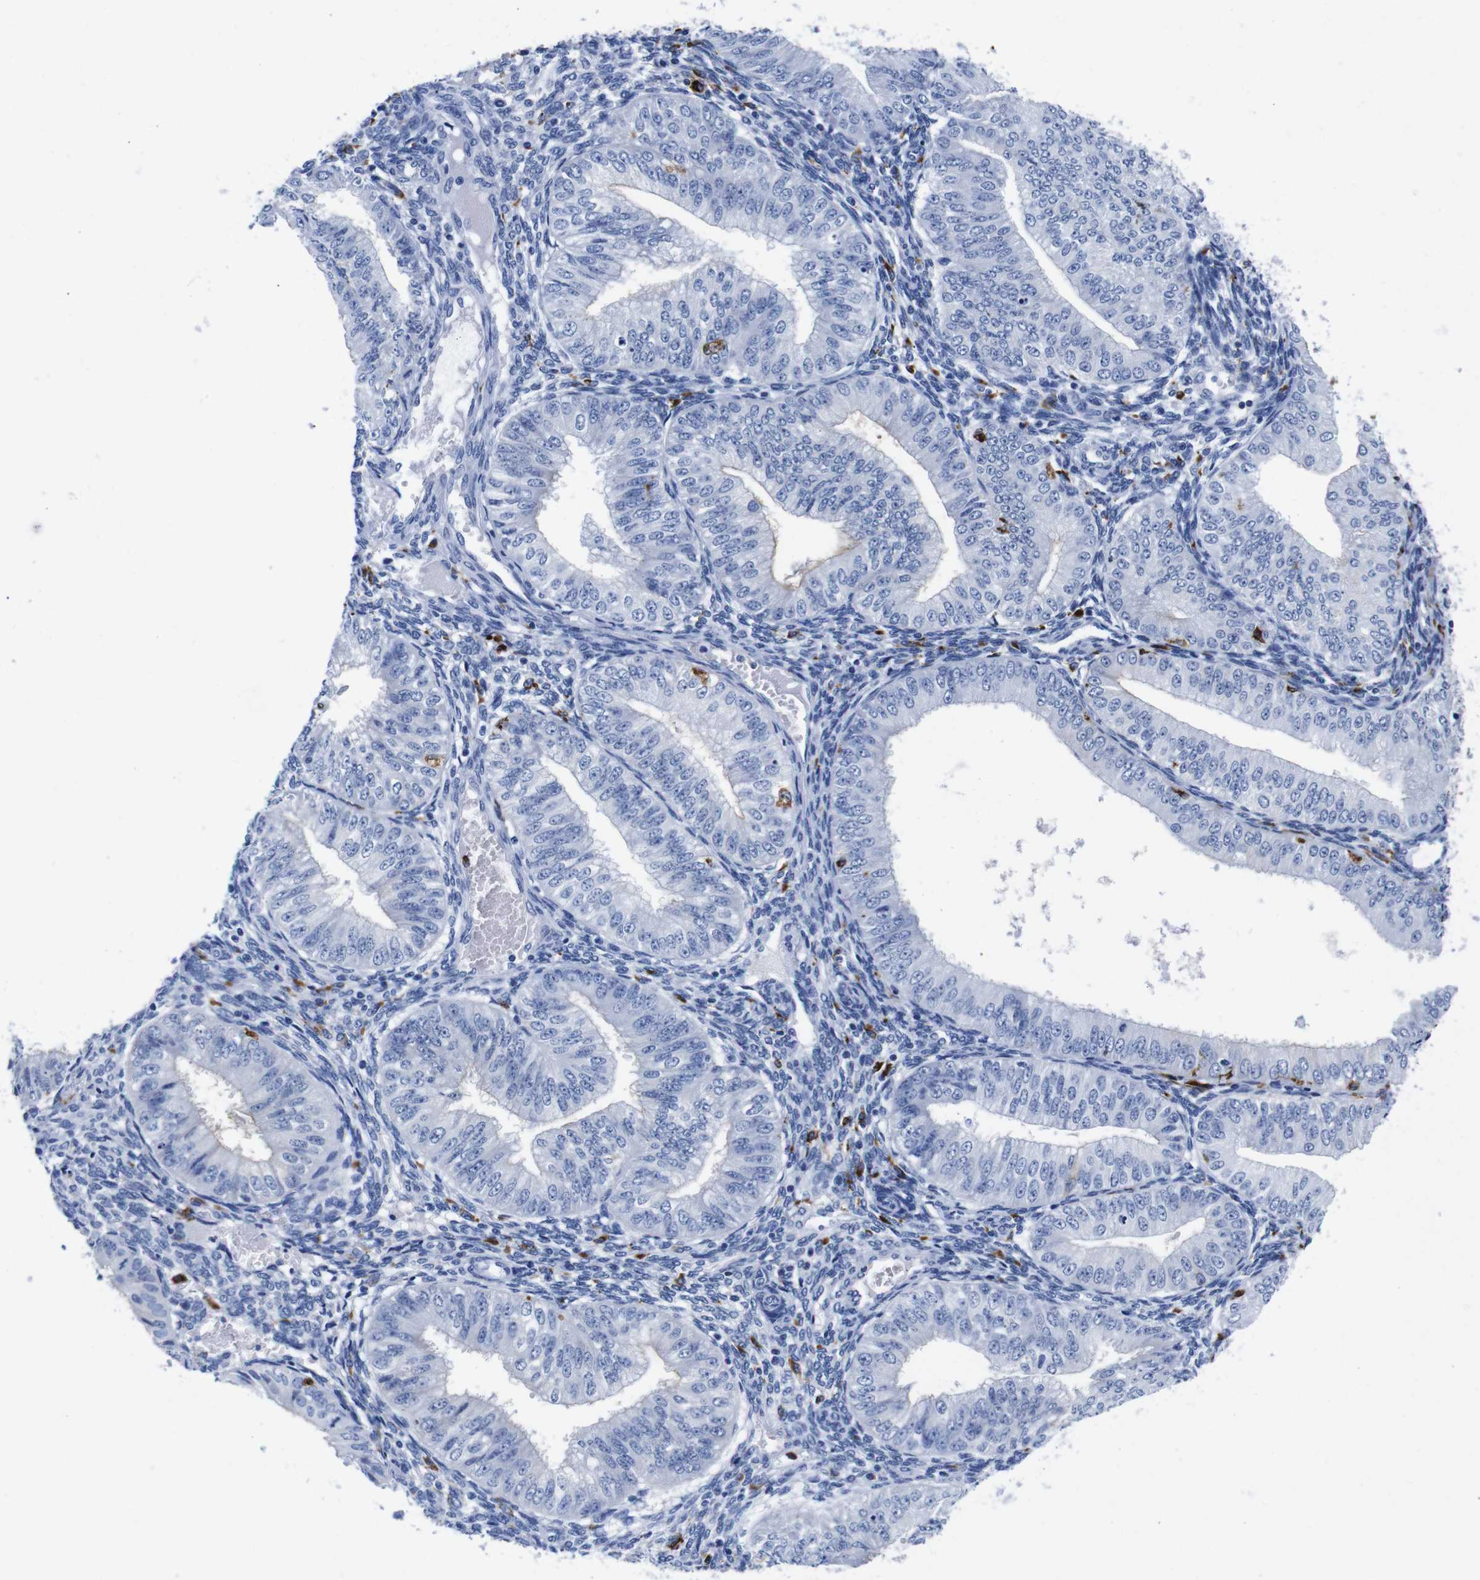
{"staining": {"intensity": "negative", "quantity": "none", "location": "none"}, "tissue": "endometrial cancer", "cell_type": "Tumor cells", "image_type": "cancer", "snomed": [{"axis": "morphology", "description": "Normal tissue, NOS"}, {"axis": "morphology", "description": "Adenocarcinoma, NOS"}, {"axis": "topography", "description": "Endometrium"}], "caption": "Endometrial cancer (adenocarcinoma) was stained to show a protein in brown. There is no significant expression in tumor cells.", "gene": "HLA-DMB", "patient": {"sex": "female", "age": 53}}